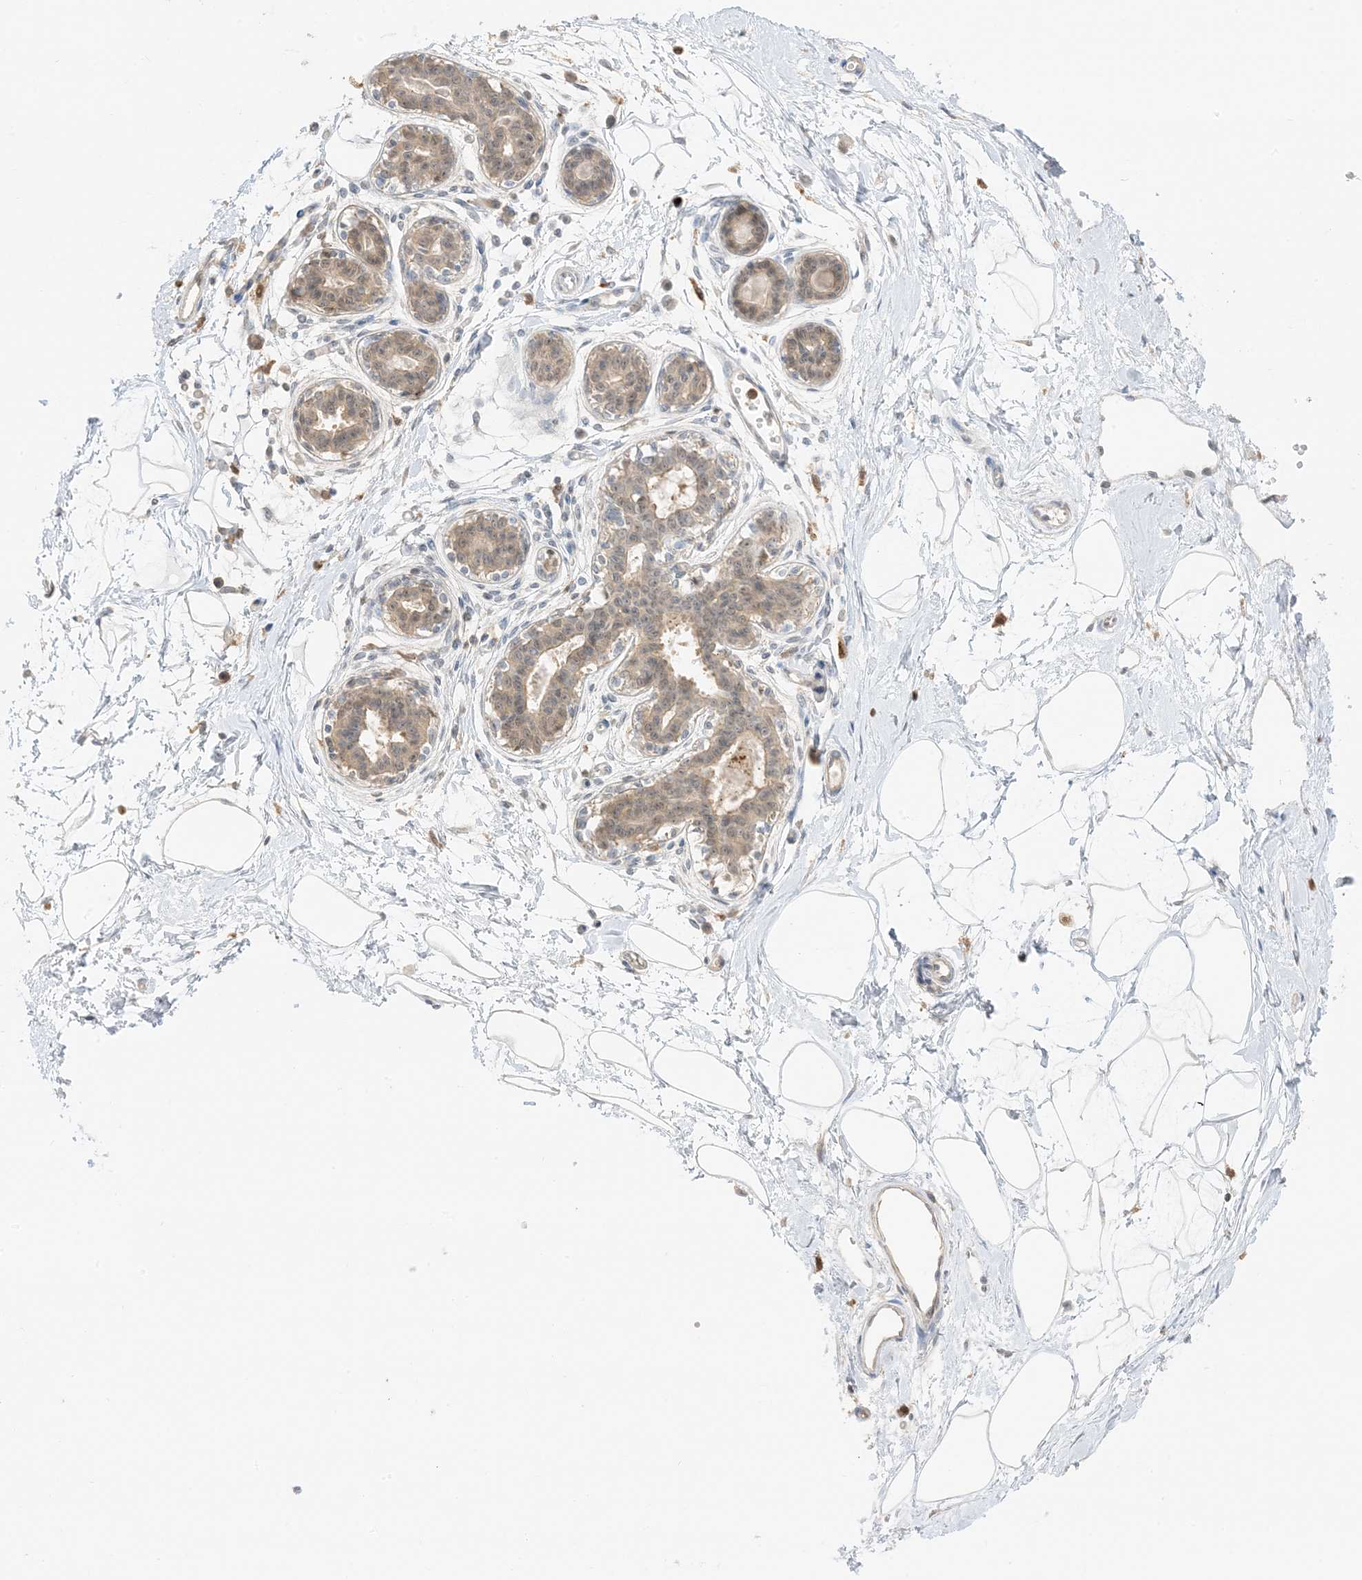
{"staining": {"intensity": "negative", "quantity": "none", "location": "none"}, "tissue": "breast", "cell_type": "Adipocytes", "image_type": "normal", "snomed": [{"axis": "morphology", "description": "Normal tissue, NOS"}, {"axis": "topography", "description": "Breast"}], "caption": "Immunohistochemistry of unremarkable breast exhibits no expression in adipocytes. The staining was performed using DAB to visualize the protein expression in brown, while the nuclei were stained in blue with hematoxylin (Magnification: 20x).", "gene": "GCA", "patient": {"sex": "female", "age": 45}}